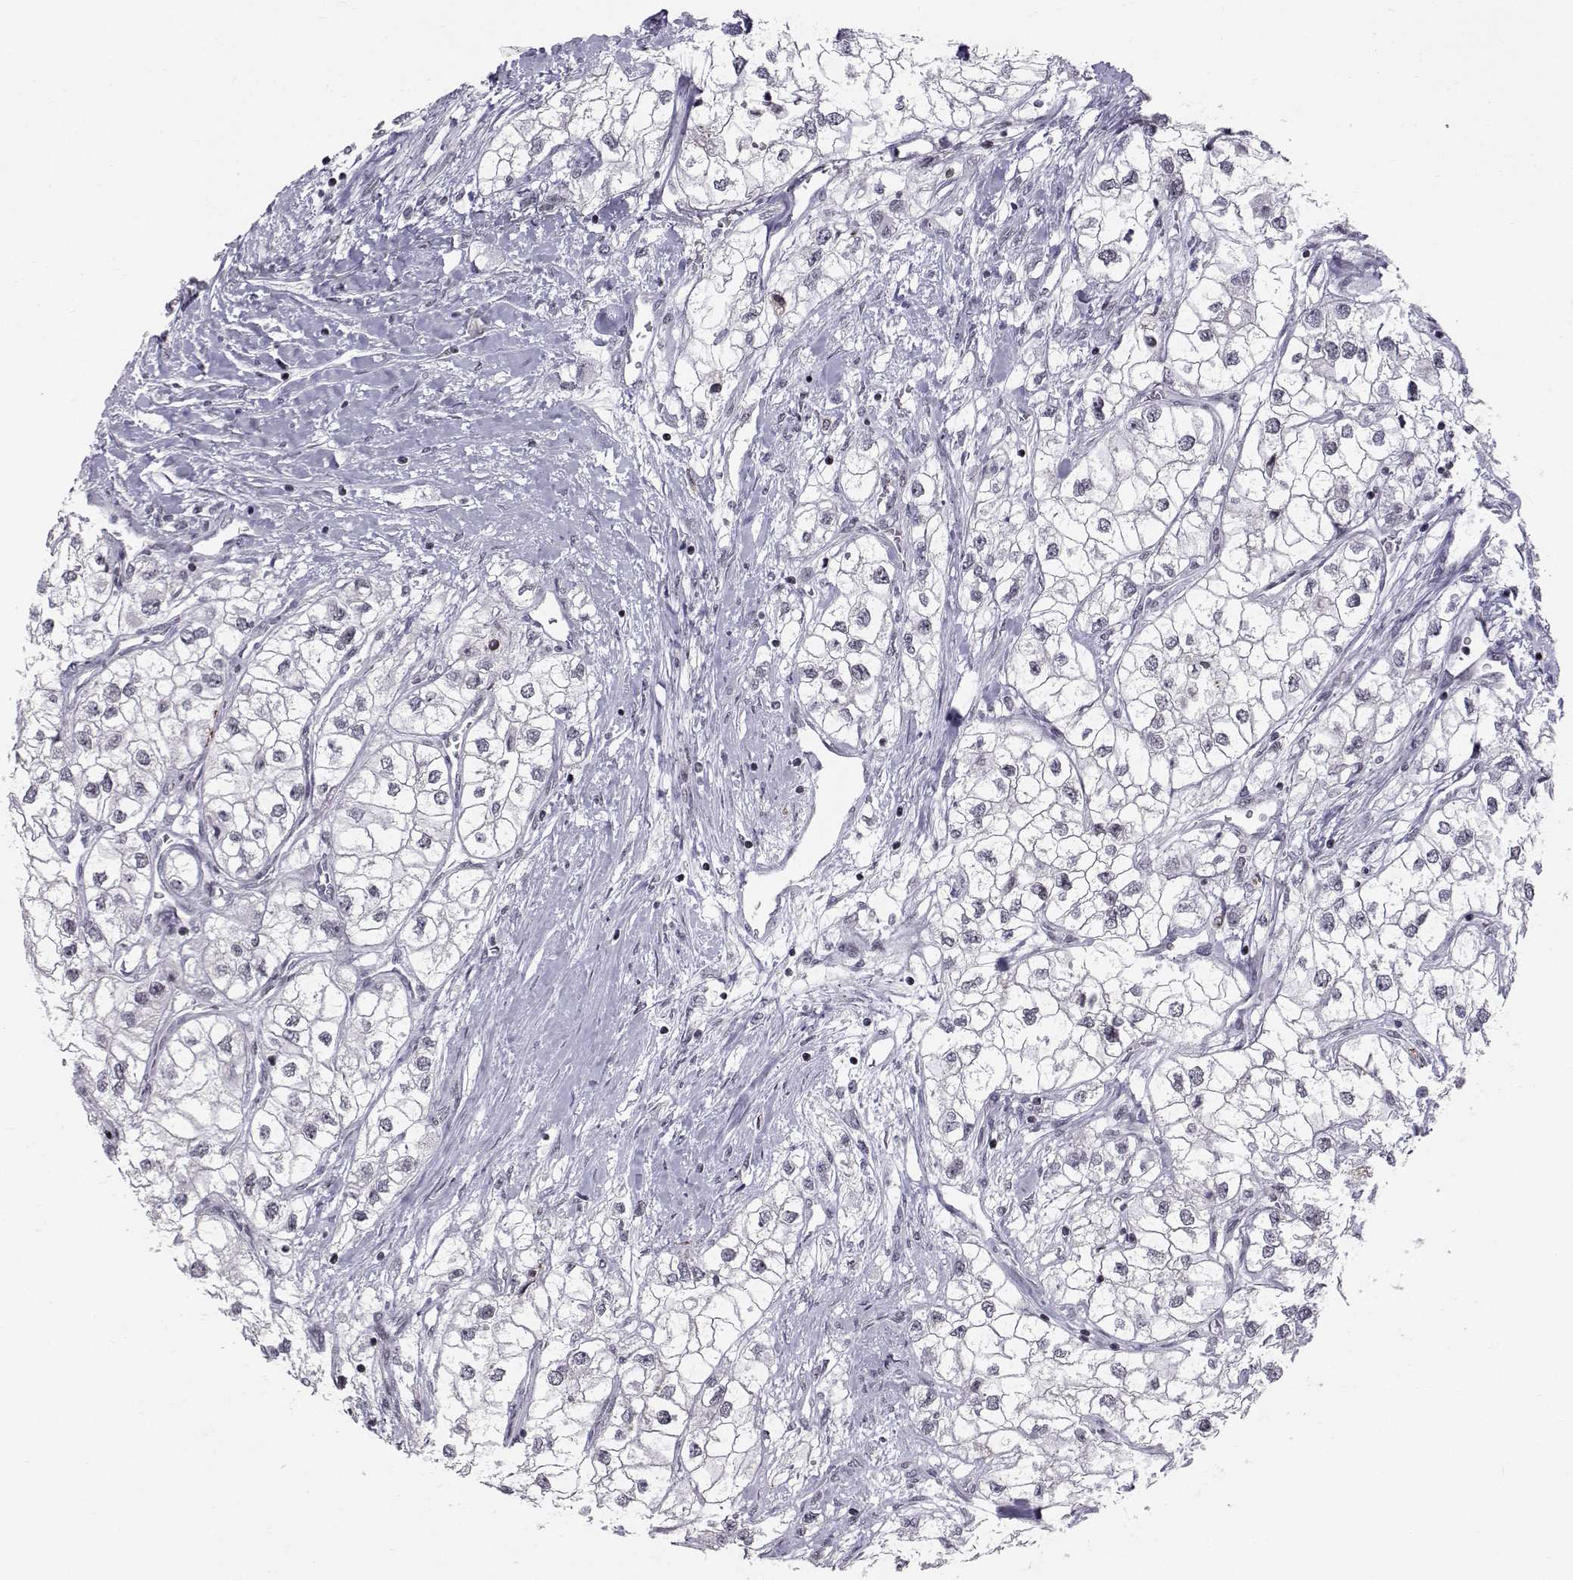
{"staining": {"intensity": "negative", "quantity": "none", "location": "none"}, "tissue": "renal cancer", "cell_type": "Tumor cells", "image_type": "cancer", "snomed": [{"axis": "morphology", "description": "Adenocarcinoma, NOS"}, {"axis": "topography", "description": "Kidney"}], "caption": "An immunohistochemistry image of adenocarcinoma (renal) is shown. There is no staining in tumor cells of adenocarcinoma (renal).", "gene": "MARCHF4", "patient": {"sex": "male", "age": 59}}